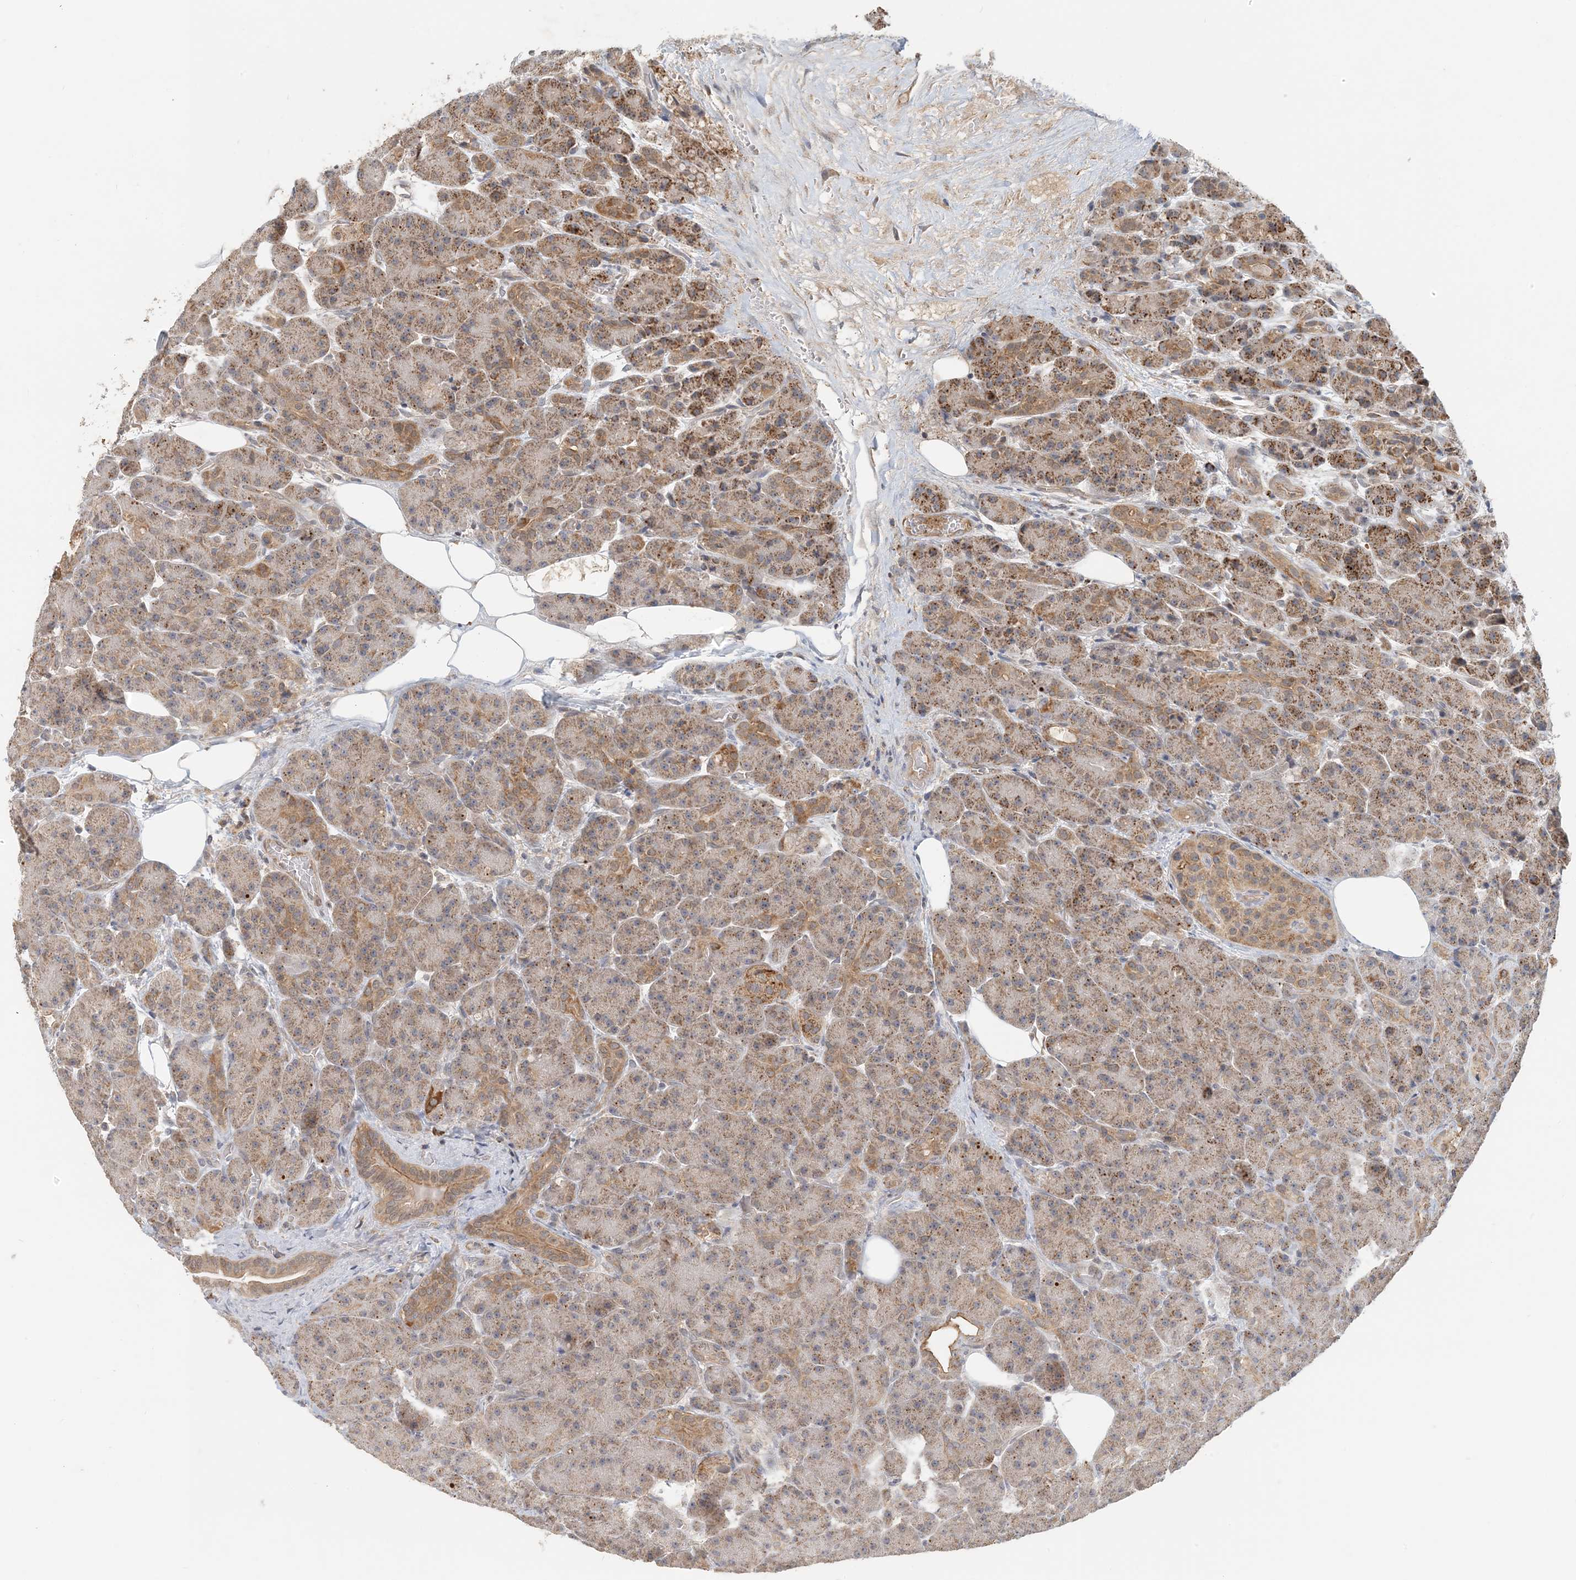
{"staining": {"intensity": "moderate", "quantity": "25%-75%", "location": "cytoplasmic/membranous"}, "tissue": "pancreas", "cell_type": "Exocrine glandular cells", "image_type": "normal", "snomed": [{"axis": "morphology", "description": "Normal tissue, NOS"}, {"axis": "topography", "description": "Pancreas"}], "caption": "A photomicrograph showing moderate cytoplasmic/membranous expression in about 25%-75% of exocrine glandular cells in unremarkable pancreas, as visualized by brown immunohistochemical staining.", "gene": "ZBTB3", "patient": {"sex": "male", "age": 63}}